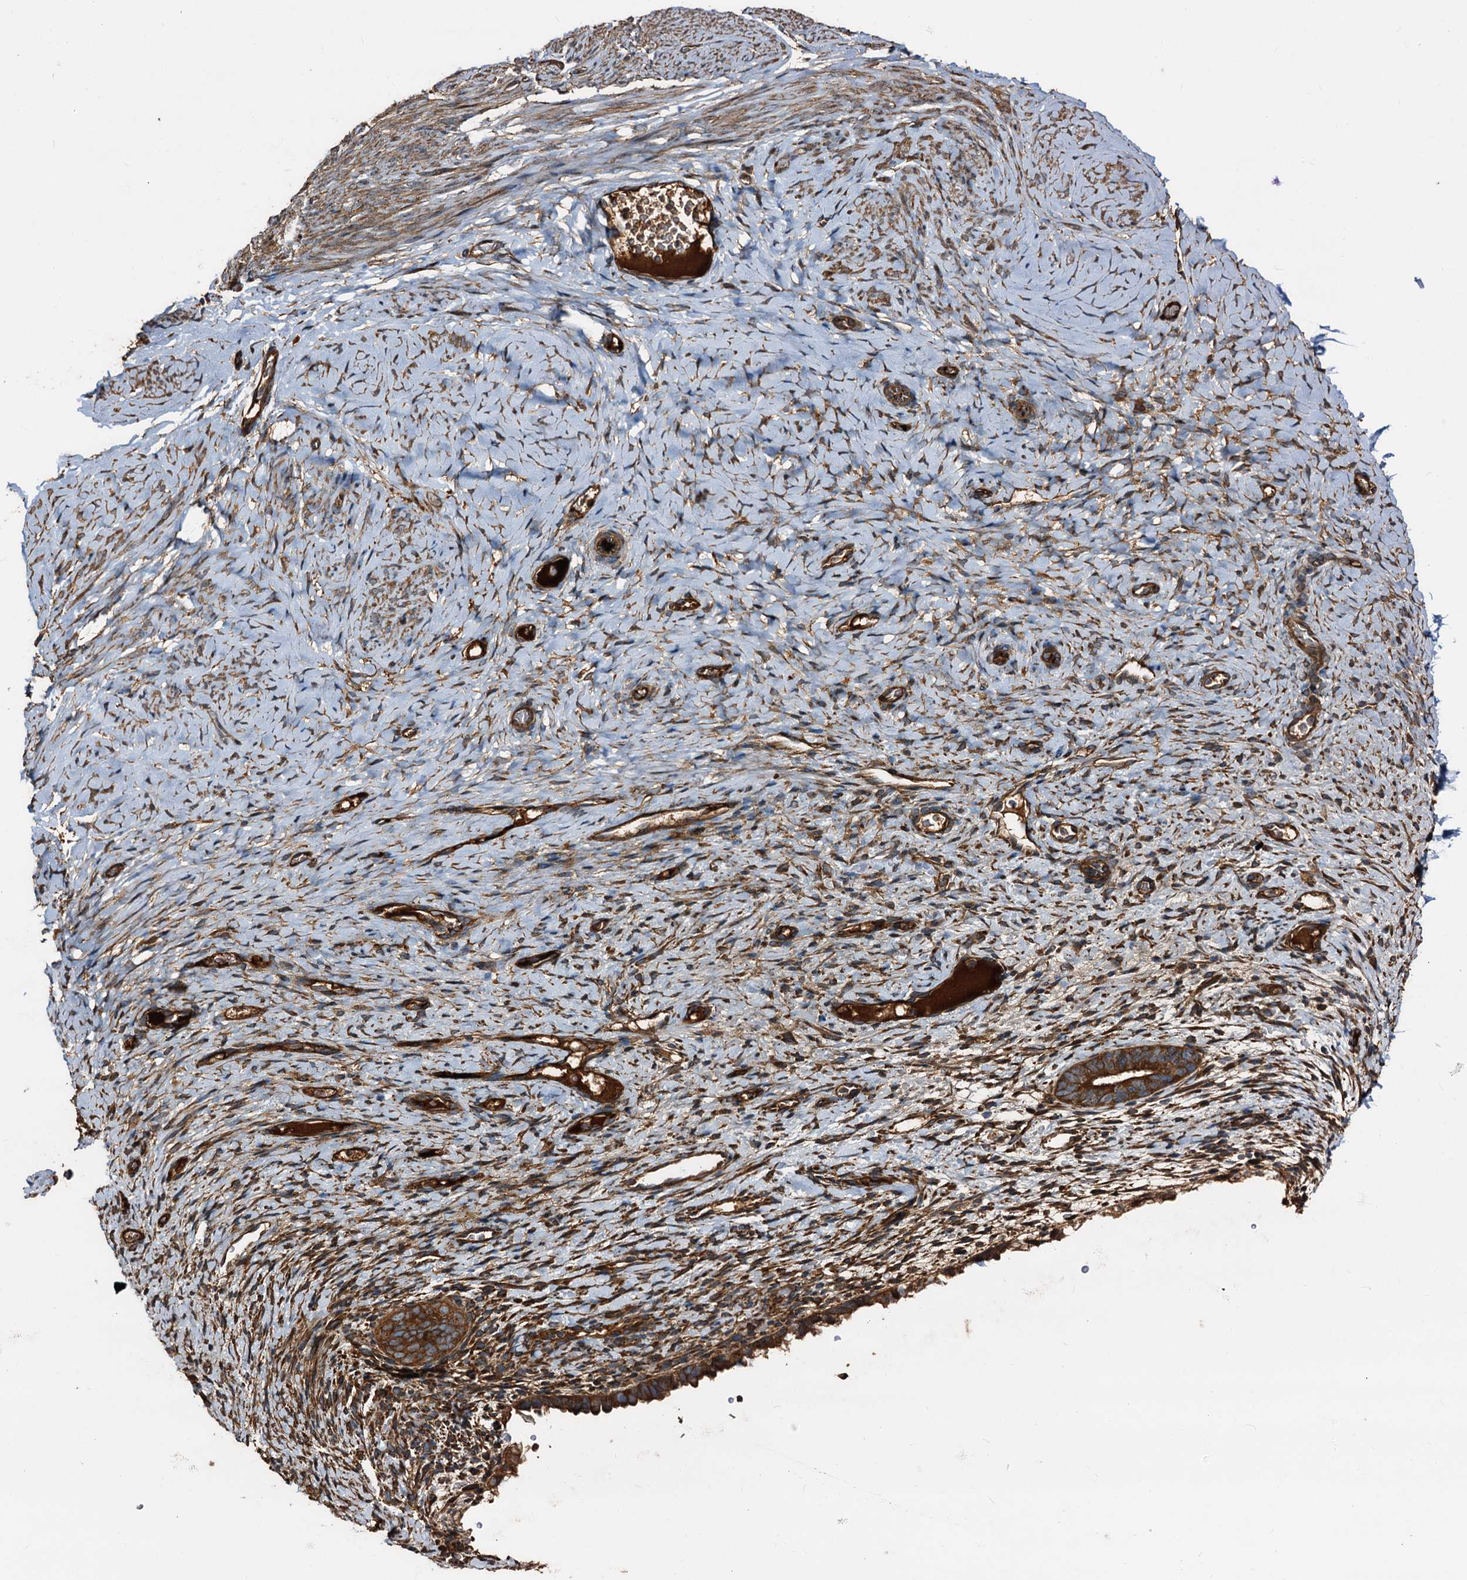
{"staining": {"intensity": "moderate", "quantity": "25%-75%", "location": "cytoplasmic/membranous"}, "tissue": "endometrium", "cell_type": "Cells in endometrial stroma", "image_type": "normal", "snomed": [{"axis": "morphology", "description": "Normal tissue, NOS"}, {"axis": "topography", "description": "Endometrium"}], "caption": "High-magnification brightfield microscopy of unremarkable endometrium stained with DAB (3,3'-diaminobenzidine) (brown) and counterstained with hematoxylin (blue). cells in endometrial stroma exhibit moderate cytoplasmic/membranous expression is seen in about25%-75% of cells.", "gene": "PEX5", "patient": {"sex": "female", "age": 65}}